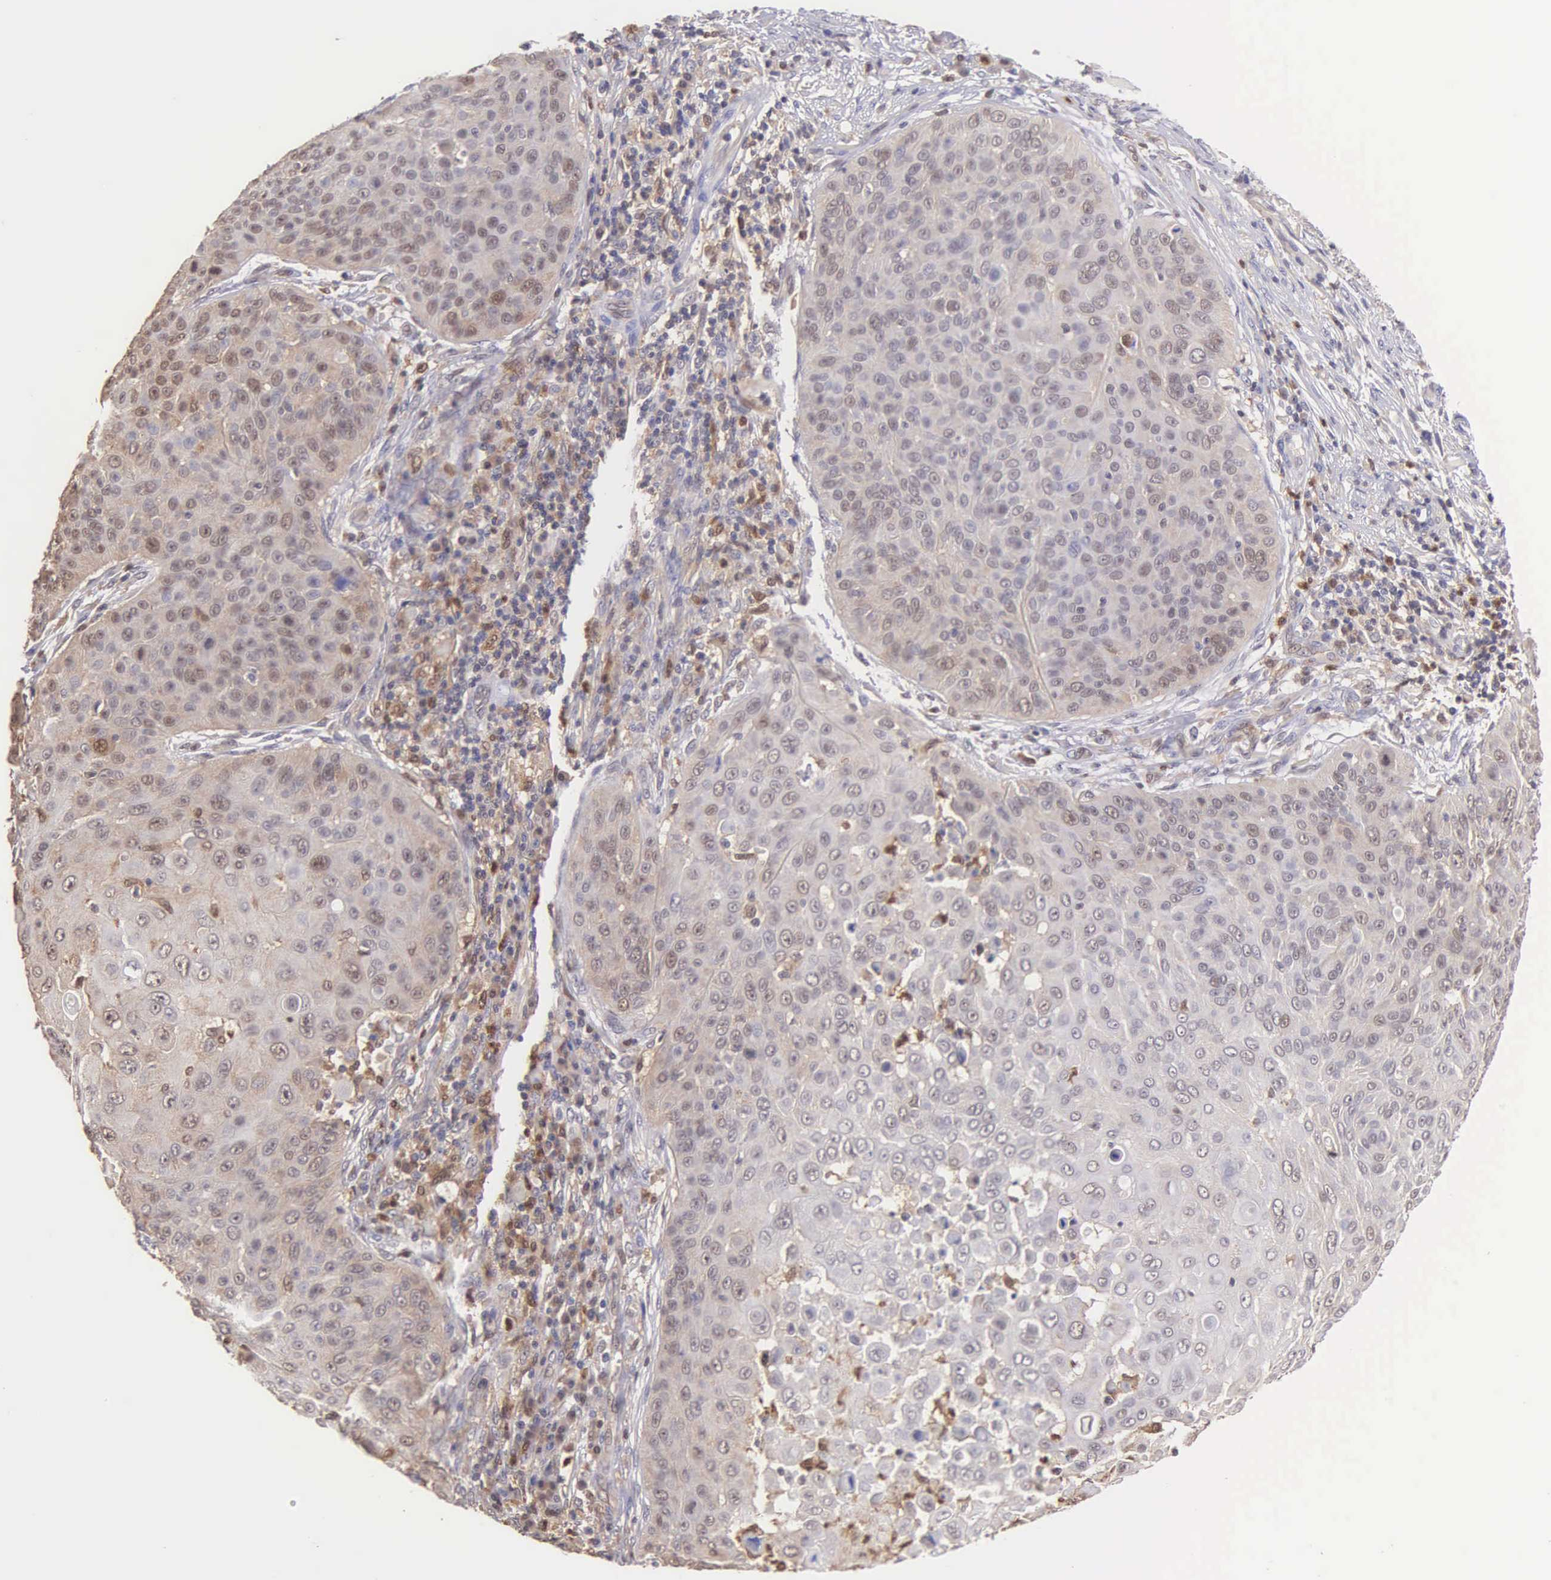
{"staining": {"intensity": "weak", "quantity": "25%-75%", "location": "cytoplasmic/membranous"}, "tissue": "skin cancer", "cell_type": "Tumor cells", "image_type": "cancer", "snomed": [{"axis": "morphology", "description": "Squamous cell carcinoma, NOS"}, {"axis": "topography", "description": "Skin"}], "caption": "A photomicrograph of human squamous cell carcinoma (skin) stained for a protein exhibits weak cytoplasmic/membranous brown staining in tumor cells.", "gene": "BID", "patient": {"sex": "male", "age": 82}}